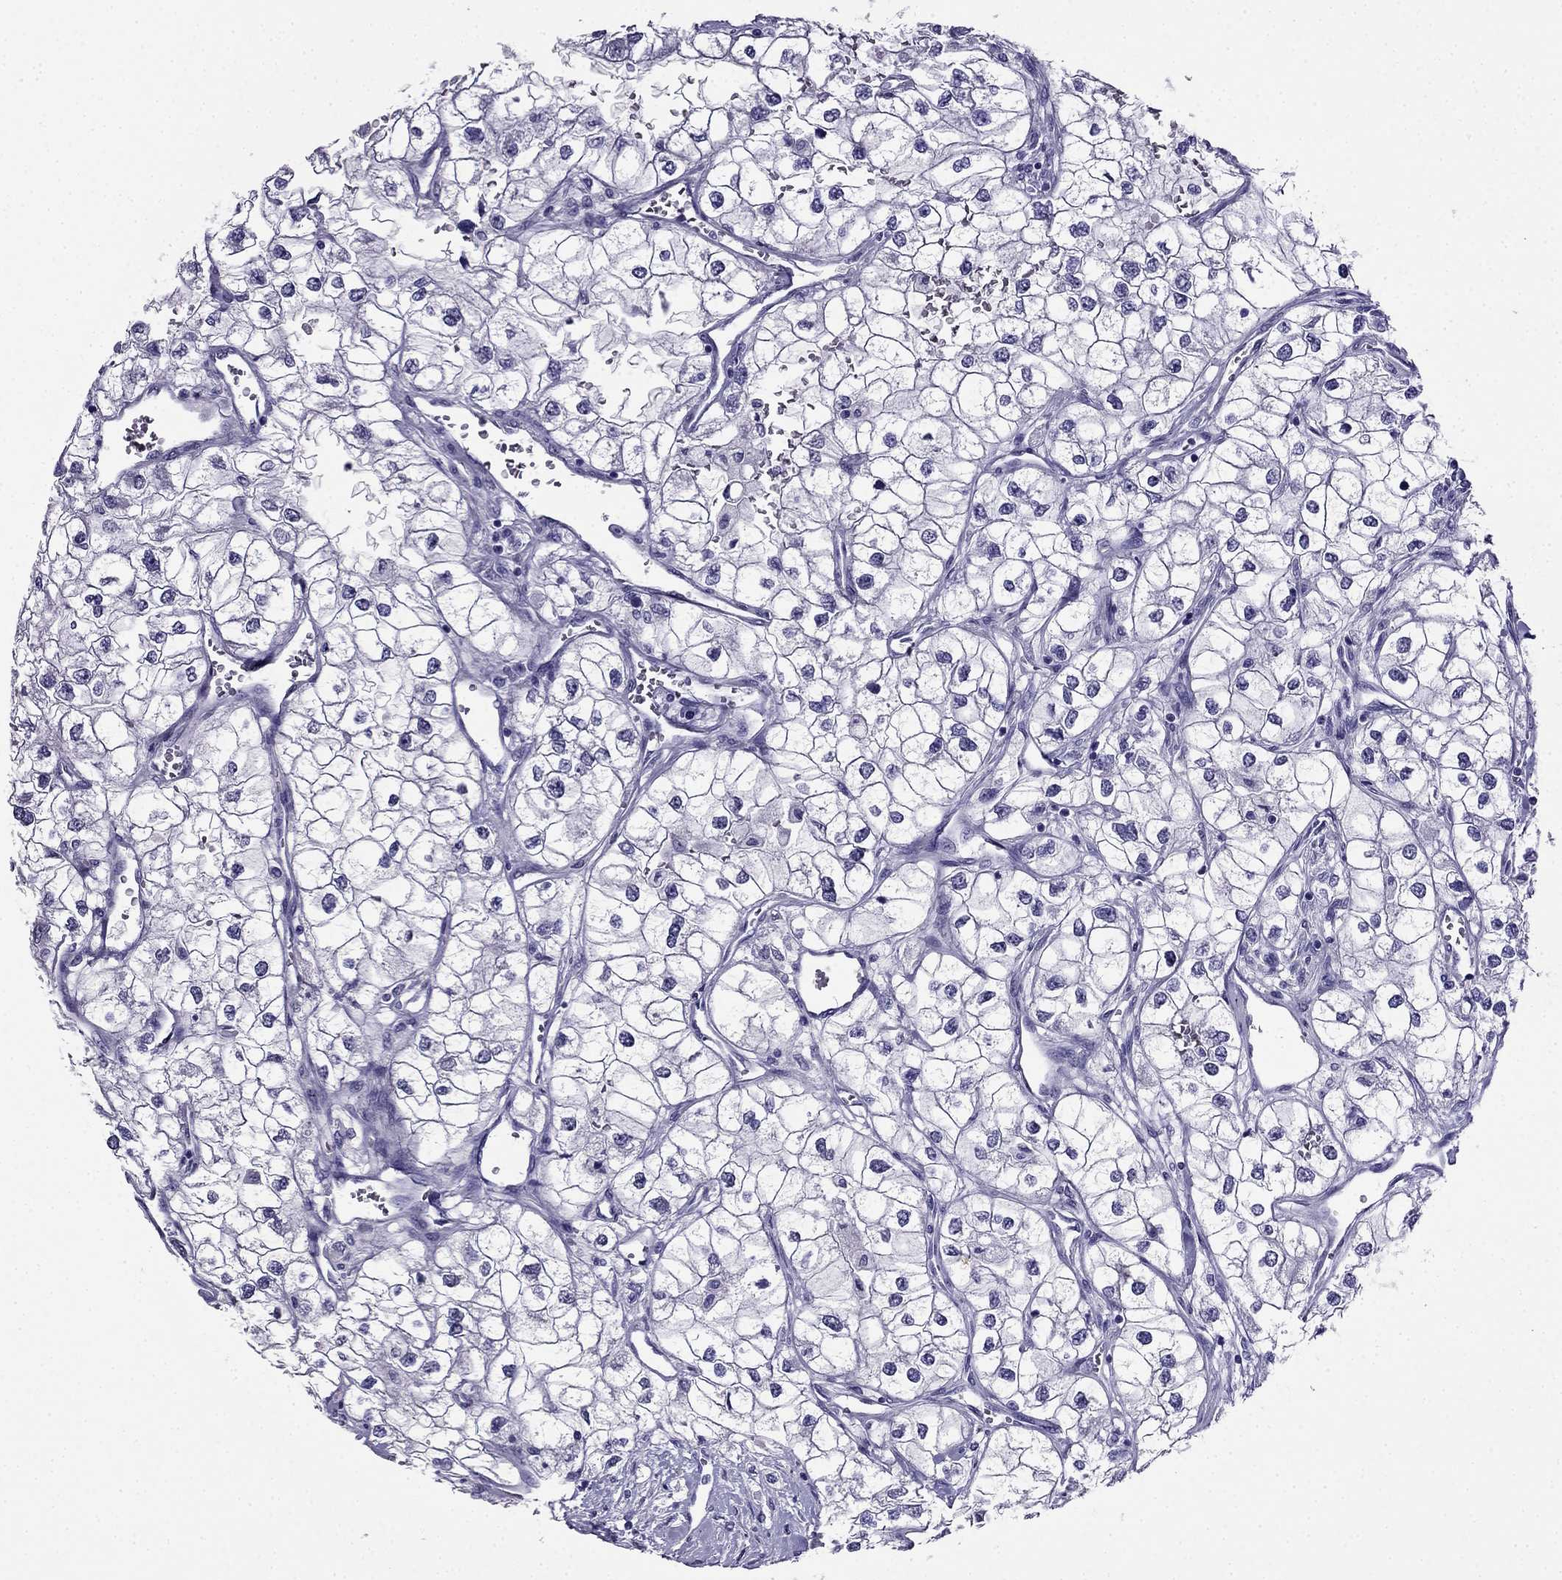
{"staining": {"intensity": "negative", "quantity": "none", "location": "none"}, "tissue": "renal cancer", "cell_type": "Tumor cells", "image_type": "cancer", "snomed": [{"axis": "morphology", "description": "Adenocarcinoma, NOS"}, {"axis": "topography", "description": "Kidney"}], "caption": "Immunohistochemistry photomicrograph of neoplastic tissue: human renal cancer stained with DAB displays no significant protein positivity in tumor cells.", "gene": "CDHR4", "patient": {"sex": "male", "age": 59}}